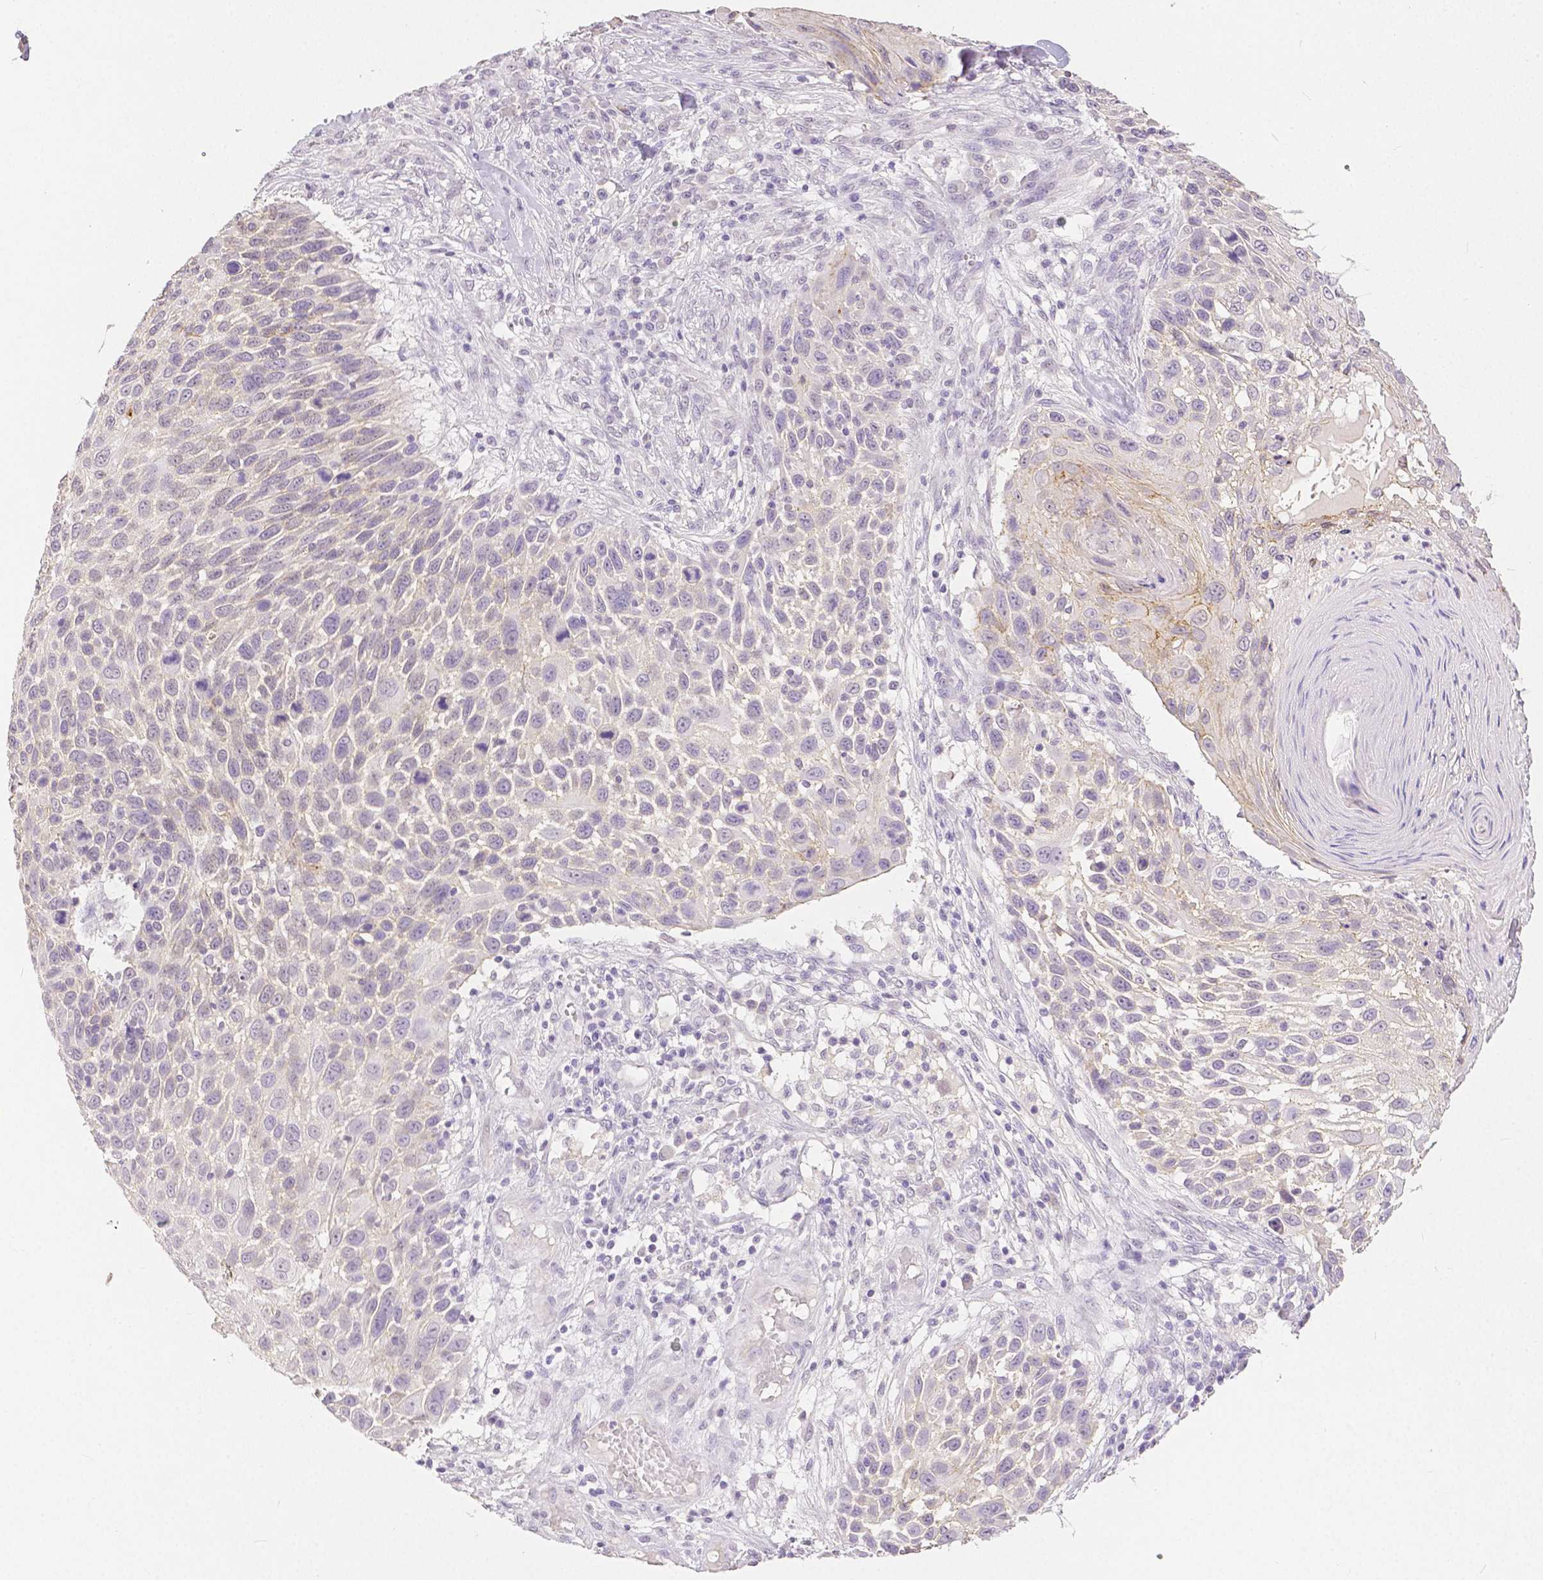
{"staining": {"intensity": "negative", "quantity": "none", "location": "none"}, "tissue": "skin cancer", "cell_type": "Tumor cells", "image_type": "cancer", "snomed": [{"axis": "morphology", "description": "Squamous cell carcinoma, NOS"}, {"axis": "topography", "description": "Skin"}], "caption": "There is no significant positivity in tumor cells of skin cancer. Brightfield microscopy of immunohistochemistry stained with DAB (brown) and hematoxylin (blue), captured at high magnification.", "gene": "OCLN", "patient": {"sex": "male", "age": 92}}